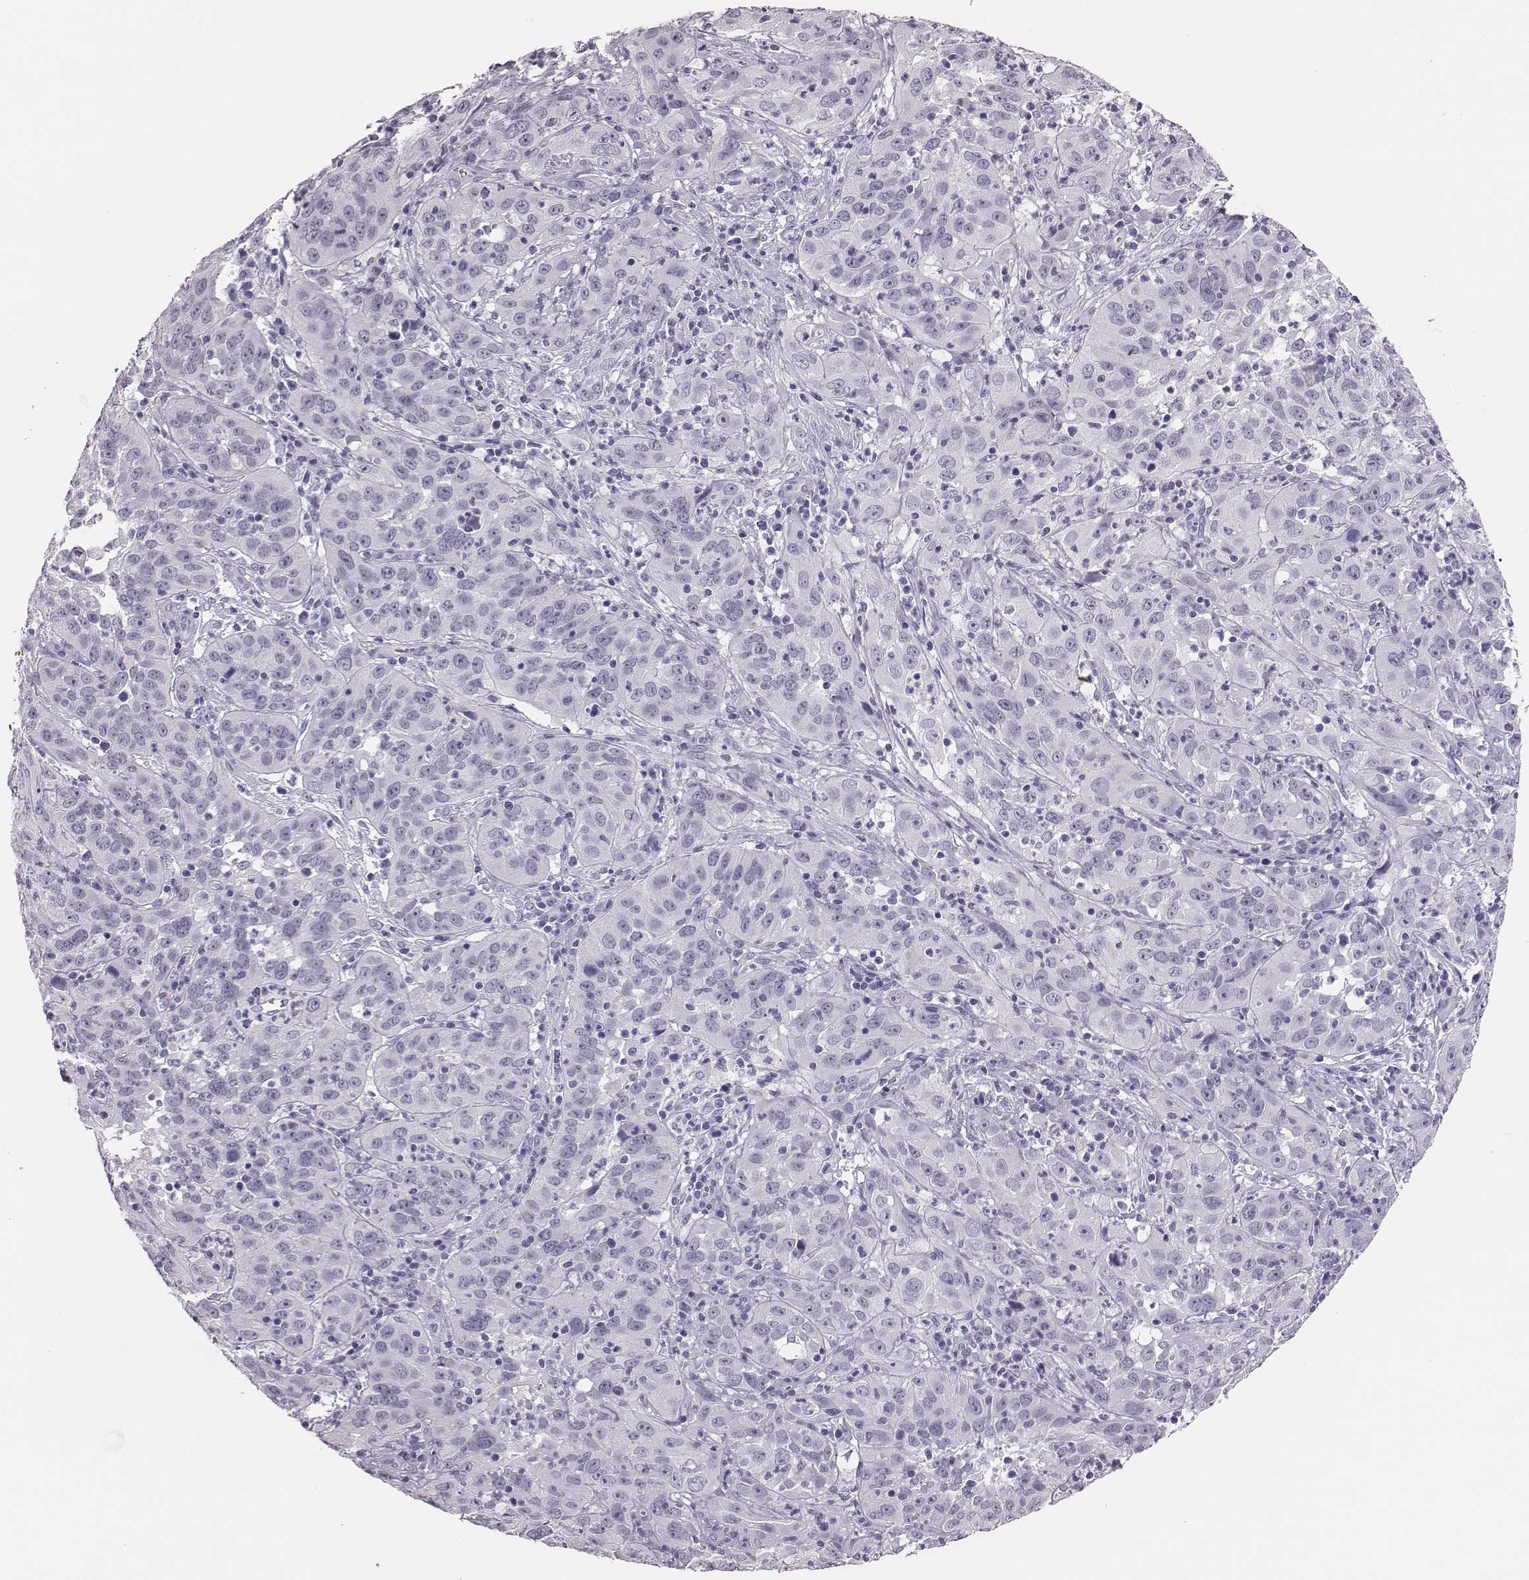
{"staining": {"intensity": "negative", "quantity": "none", "location": "none"}, "tissue": "cervical cancer", "cell_type": "Tumor cells", "image_type": "cancer", "snomed": [{"axis": "morphology", "description": "Squamous cell carcinoma, NOS"}, {"axis": "topography", "description": "Cervix"}], "caption": "Protein analysis of squamous cell carcinoma (cervical) reveals no significant positivity in tumor cells.", "gene": "H1-6", "patient": {"sex": "female", "age": 32}}